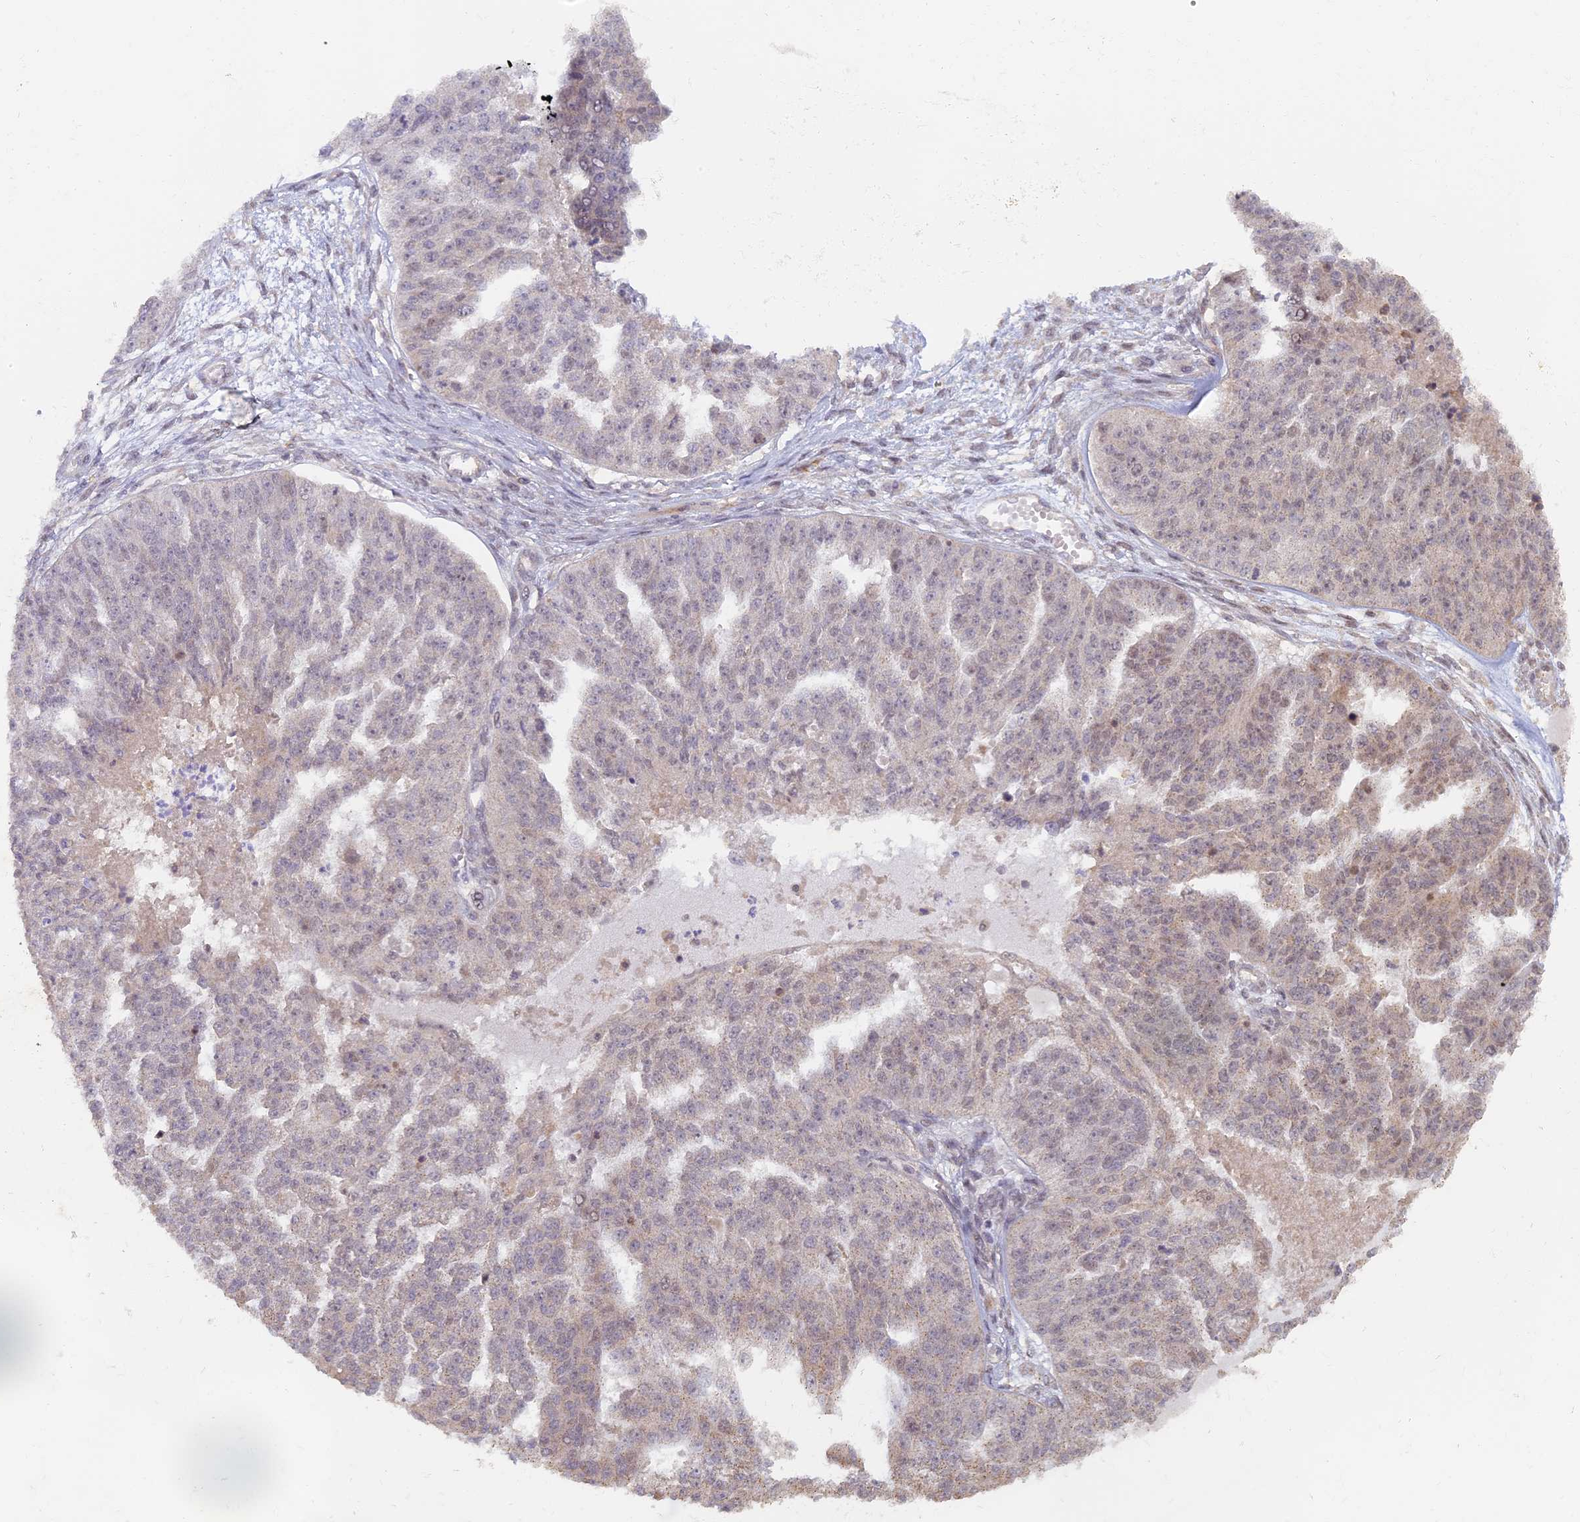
{"staining": {"intensity": "negative", "quantity": "none", "location": "none"}, "tissue": "ovarian cancer", "cell_type": "Tumor cells", "image_type": "cancer", "snomed": [{"axis": "morphology", "description": "Cystadenocarcinoma, serous, NOS"}, {"axis": "topography", "description": "Ovary"}], "caption": "High magnification brightfield microscopy of ovarian cancer stained with DAB (brown) and counterstained with hematoxylin (blue): tumor cells show no significant positivity. The staining was performed using DAB (3,3'-diaminobenzidine) to visualize the protein expression in brown, while the nuclei were stained in blue with hematoxylin (Magnification: 20x).", "gene": "MYBL2", "patient": {"sex": "female", "age": 58}}